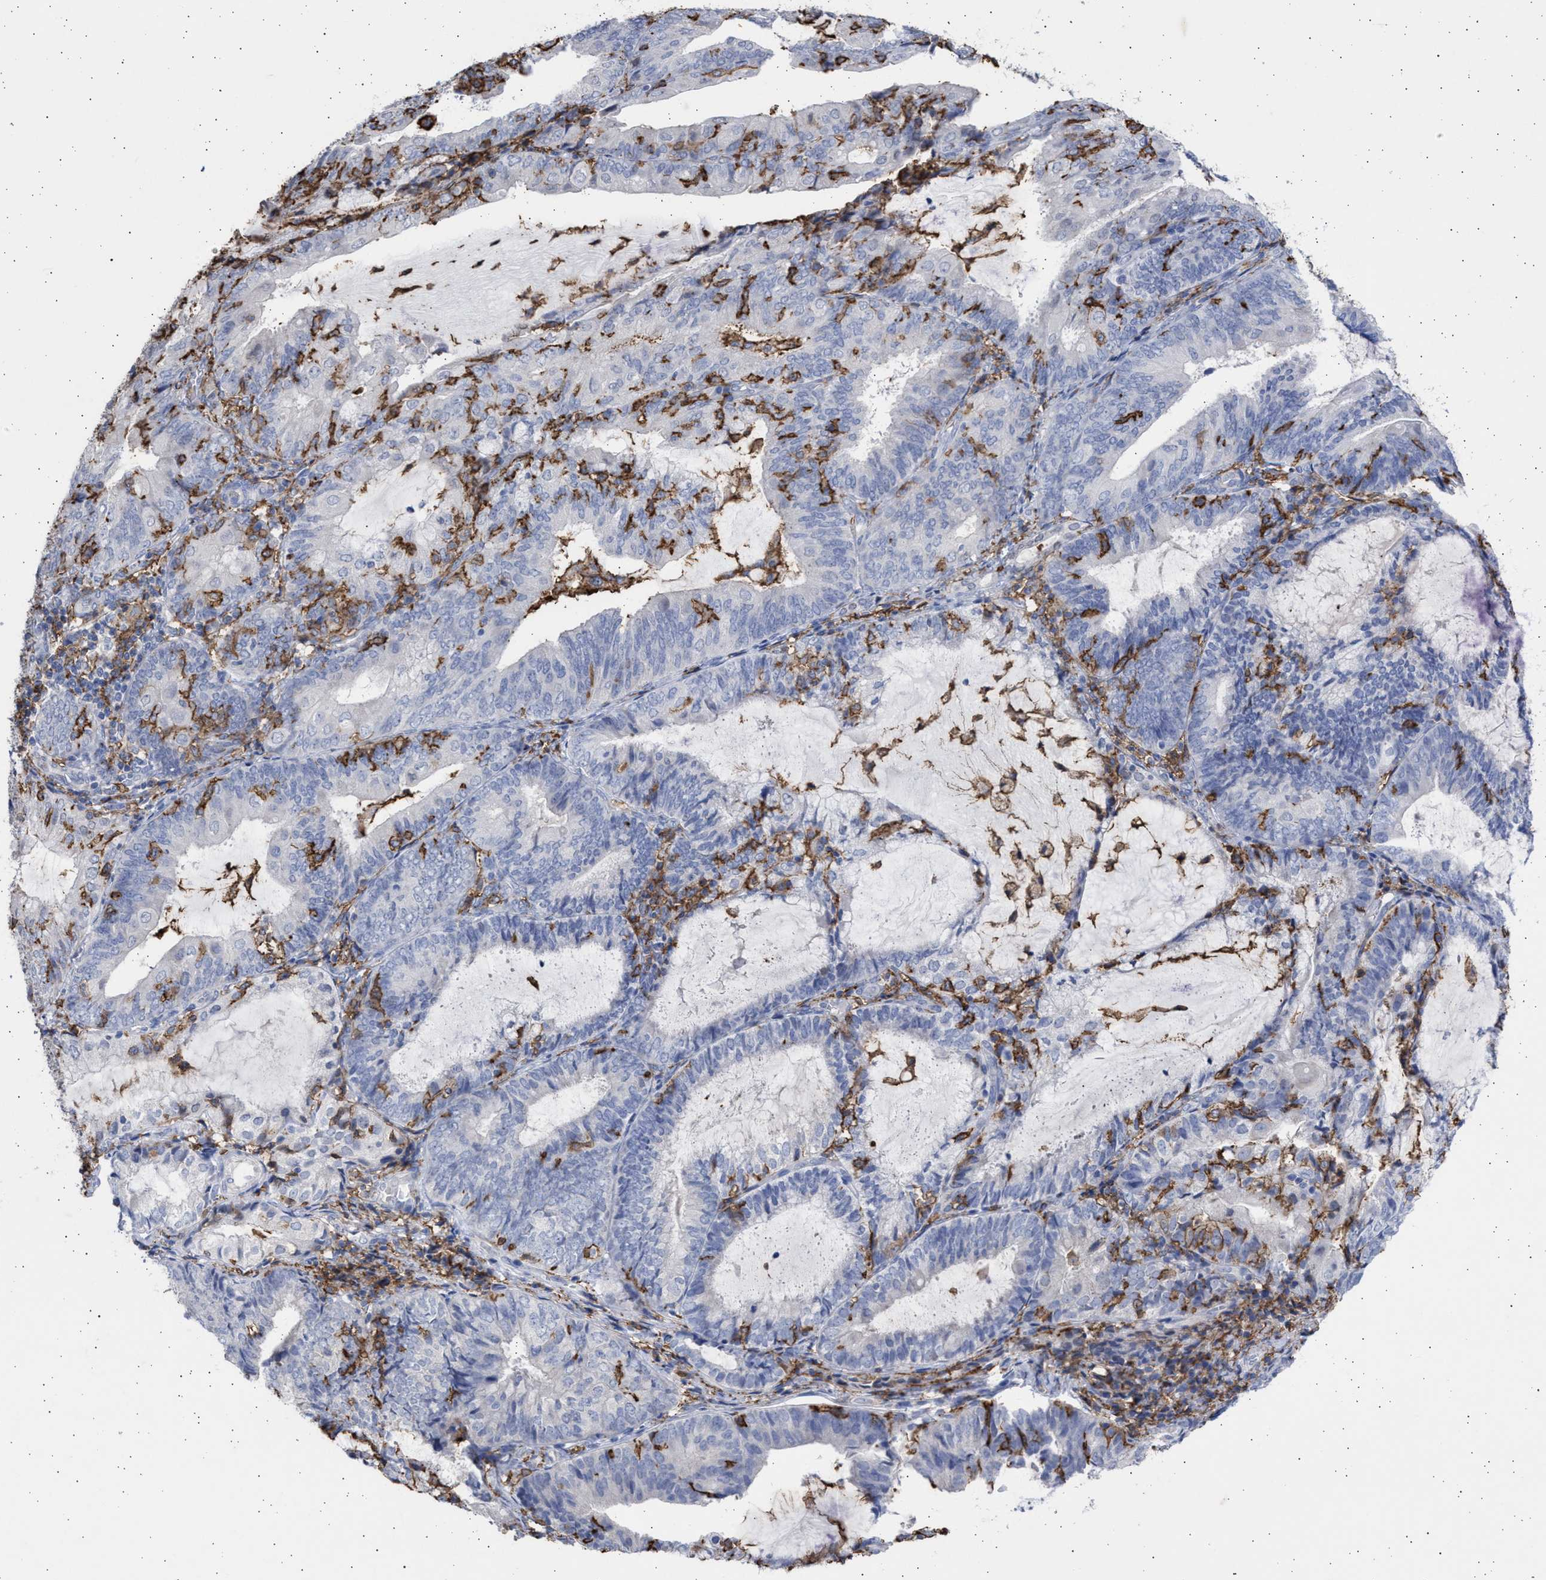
{"staining": {"intensity": "negative", "quantity": "none", "location": "none"}, "tissue": "endometrial cancer", "cell_type": "Tumor cells", "image_type": "cancer", "snomed": [{"axis": "morphology", "description": "Adenocarcinoma, NOS"}, {"axis": "topography", "description": "Endometrium"}], "caption": "DAB (3,3'-diaminobenzidine) immunohistochemical staining of endometrial adenocarcinoma exhibits no significant staining in tumor cells. The staining is performed using DAB brown chromogen with nuclei counter-stained in using hematoxylin.", "gene": "FCER1A", "patient": {"sex": "female", "age": 81}}